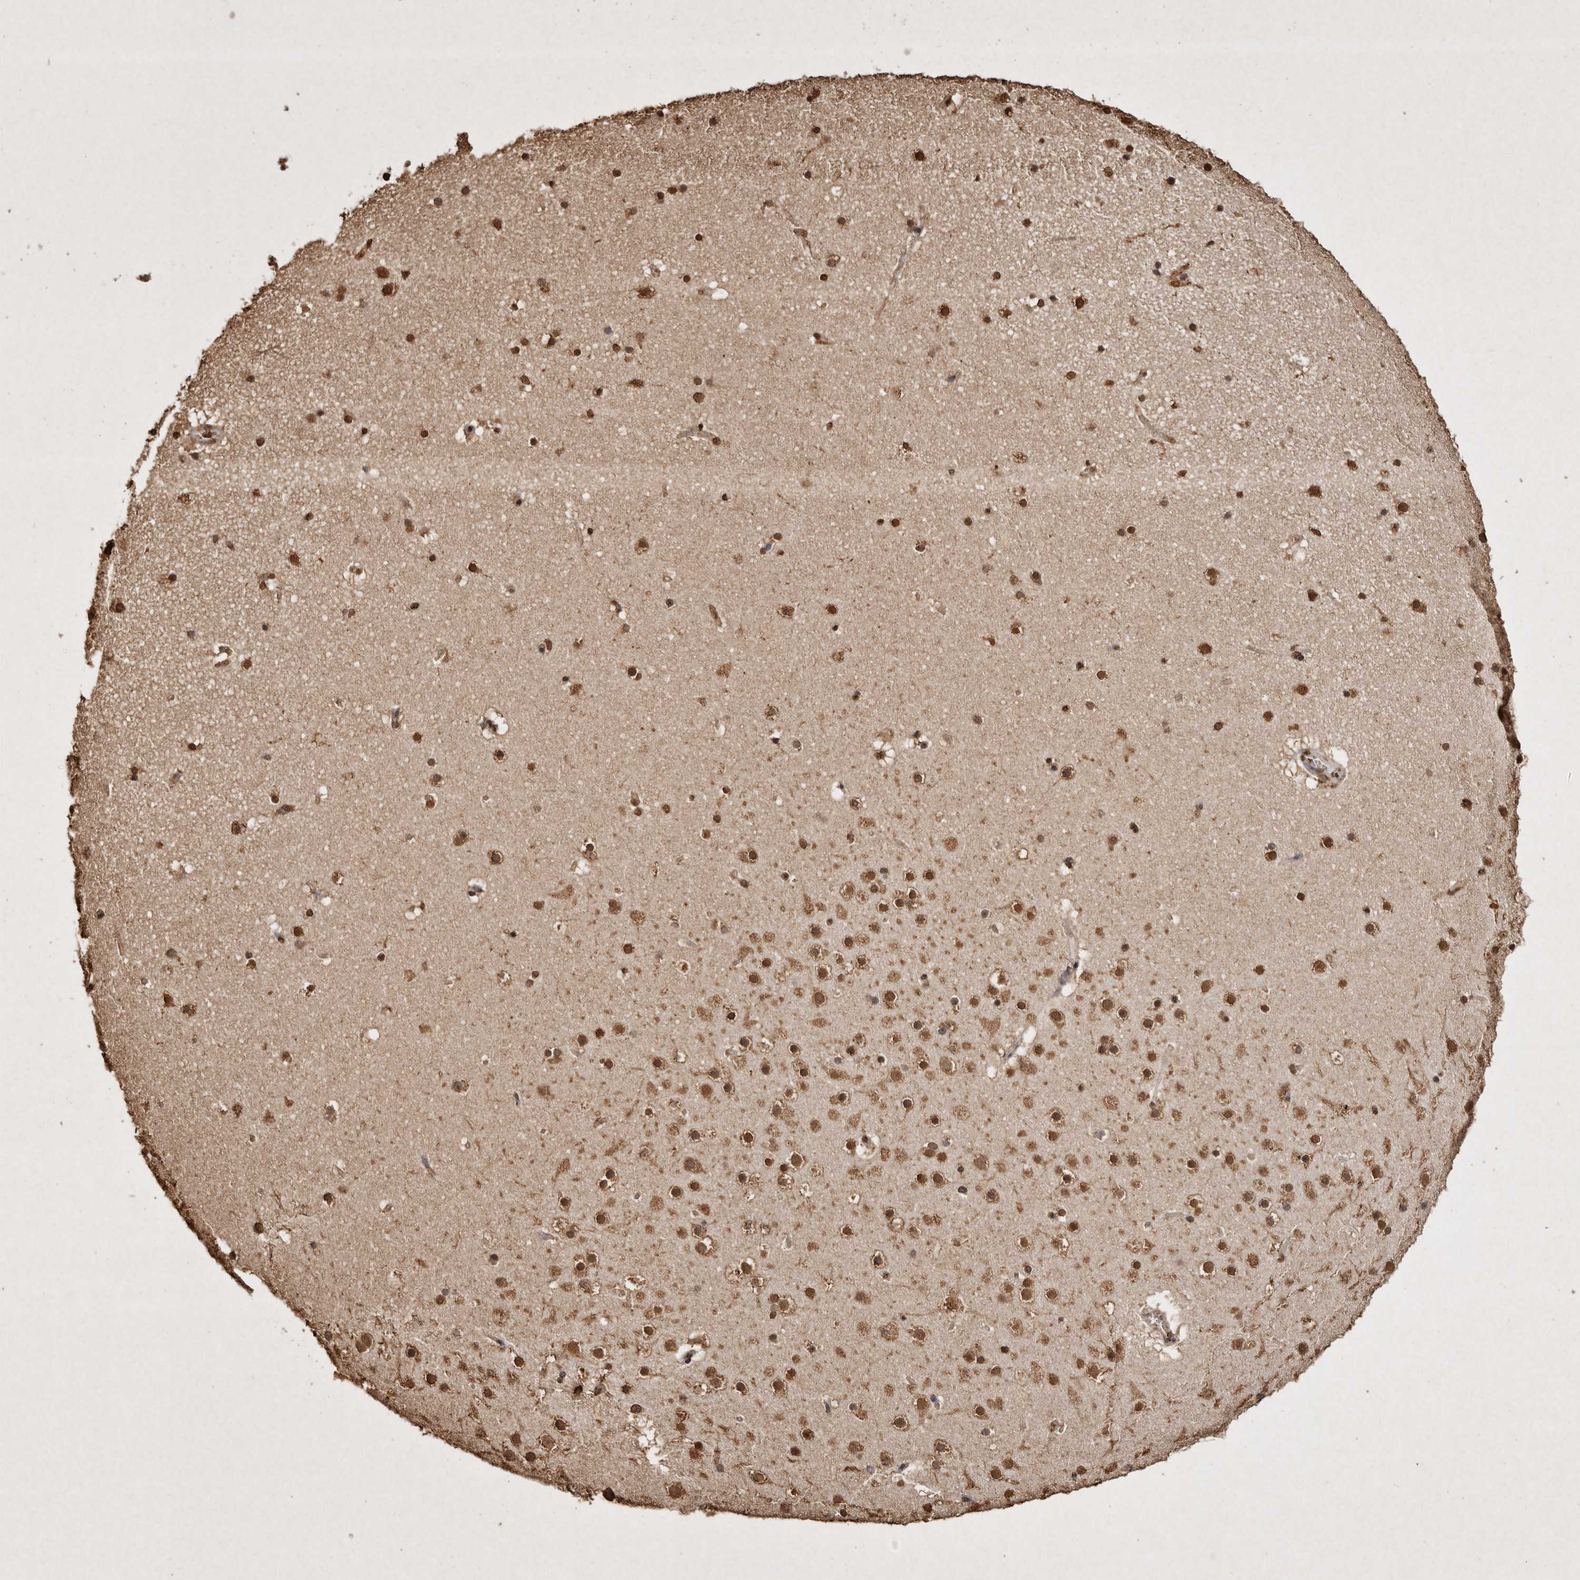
{"staining": {"intensity": "moderate", "quantity": ">75%", "location": "nuclear"}, "tissue": "cerebral cortex", "cell_type": "Endothelial cells", "image_type": "normal", "snomed": [{"axis": "morphology", "description": "Normal tissue, NOS"}, {"axis": "topography", "description": "Cerebral cortex"}], "caption": "An image showing moderate nuclear expression in approximately >75% of endothelial cells in benign cerebral cortex, as visualized by brown immunohistochemical staining.", "gene": "FSTL3", "patient": {"sex": "male", "age": 57}}